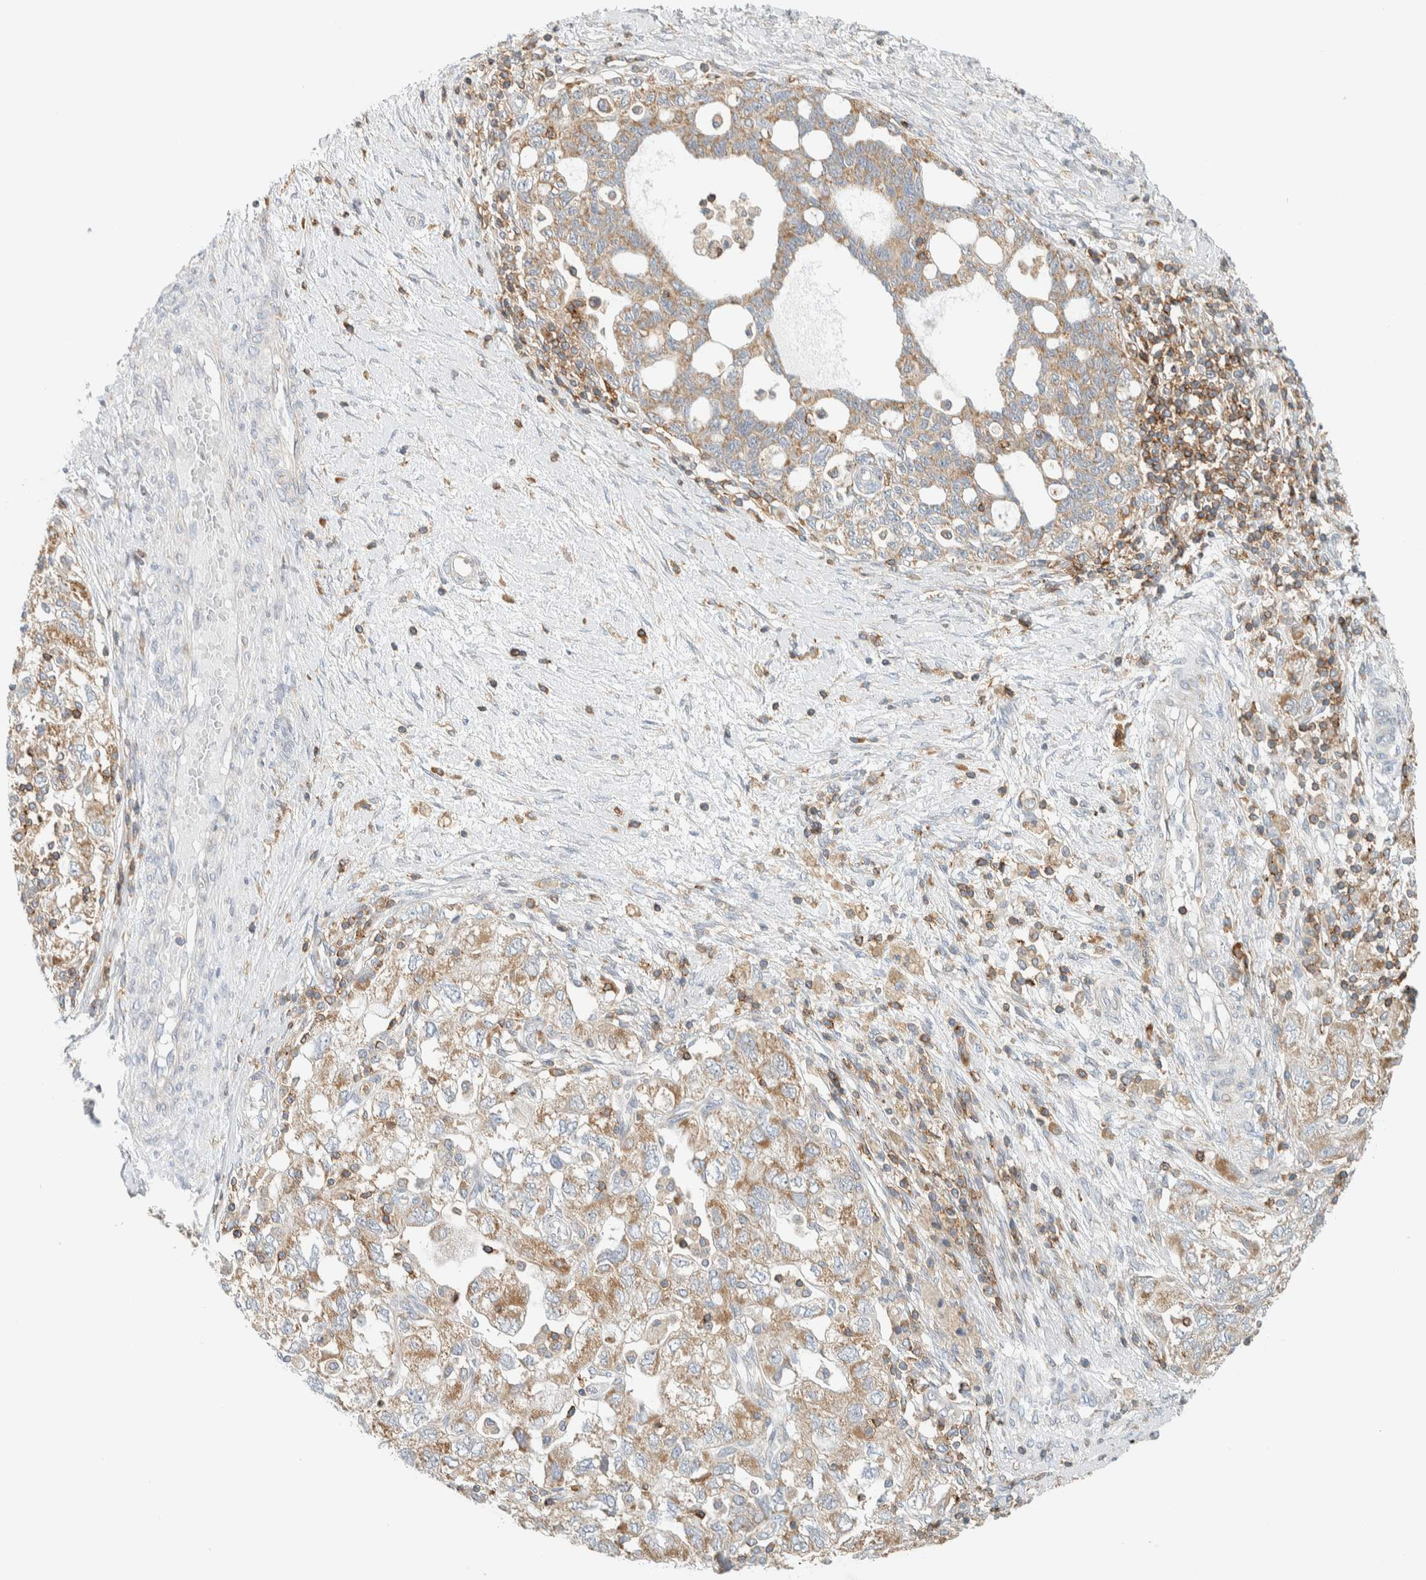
{"staining": {"intensity": "moderate", "quantity": ">75%", "location": "cytoplasmic/membranous"}, "tissue": "ovarian cancer", "cell_type": "Tumor cells", "image_type": "cancer", "snomed": [{"axis": "morphology", "description": "Carcinoma, NOS"}, {"axis": "morphology", "description": "Cystadenocarcinoma, serous, NOS"}, {"axis": "topography", "description": "Ovary"}], "caption": "Tumor cells demonstrate moderate cytoplasmic/membranous positivity in approximately >75% of cells in ovarian cancer. (DAB (3,3'-diaminobenzidine) IHC with brightfield microscopy, high magnification).", "gene": "CCDC57", "patient": {"sex": "female", "age": 69}}